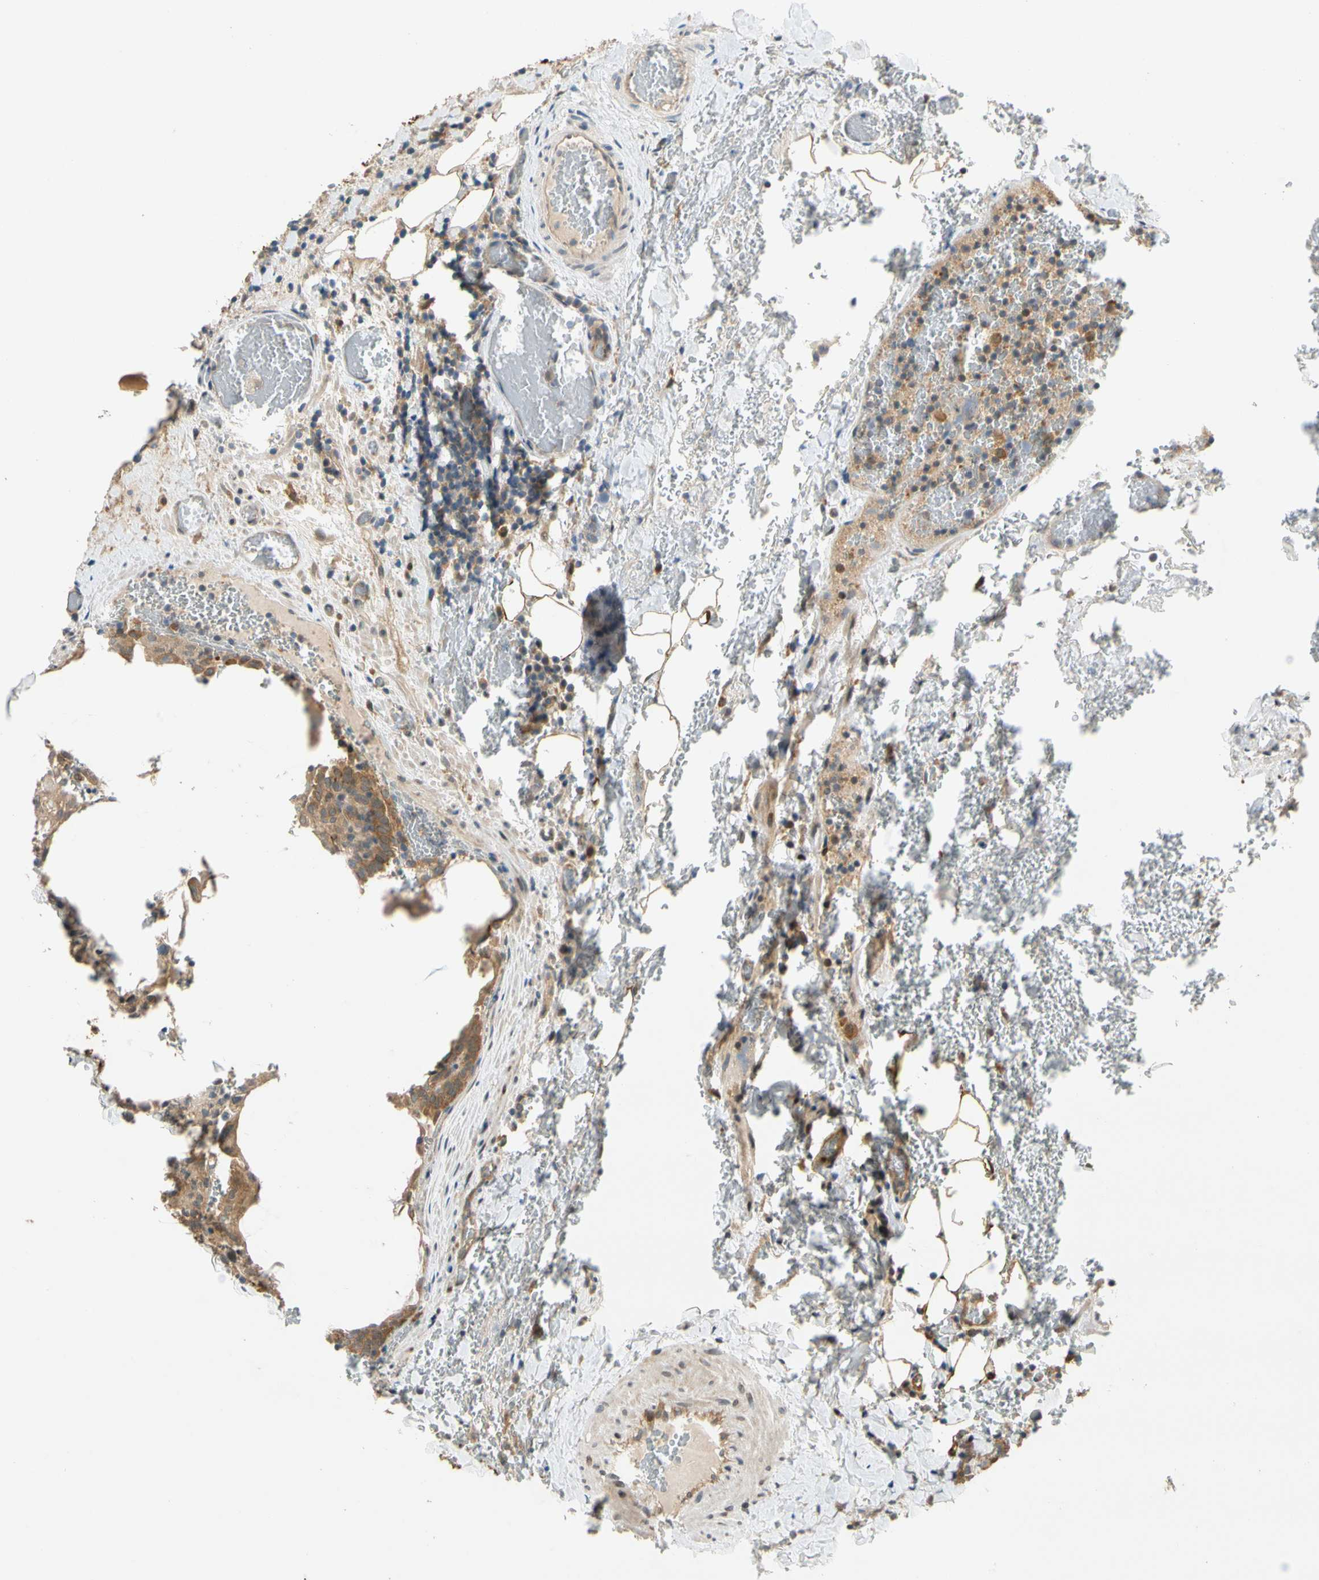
{"staining": {"intensity": "moderate", "quantity": ">75%", "location": "cytoplasmic/membranous"}, "tissue": "thyroid cancer", "cell_type": "Tumor cells", "image_type": "cancer", "snomed": [{"axis": "morphology", "description": "Normal tissue, NOS"}, {"axis": "morphology", "description": "Papillary adenocarcinoma, NOS"}, {"axis": "topography", "description": "Thyroid gland"}], "caption": "Tumor cells exhibit moderate cytoplasmic/membranous staining in approximately >75% of cells in thyroid papillary adenocarcinoma. The staining is performed using DAB brown chromogen to label protein expression. The nuclei are counter-stained blue using hematoxylin.", "gene": "GATD1", "patient": {"sex": "female", "age": 30}}